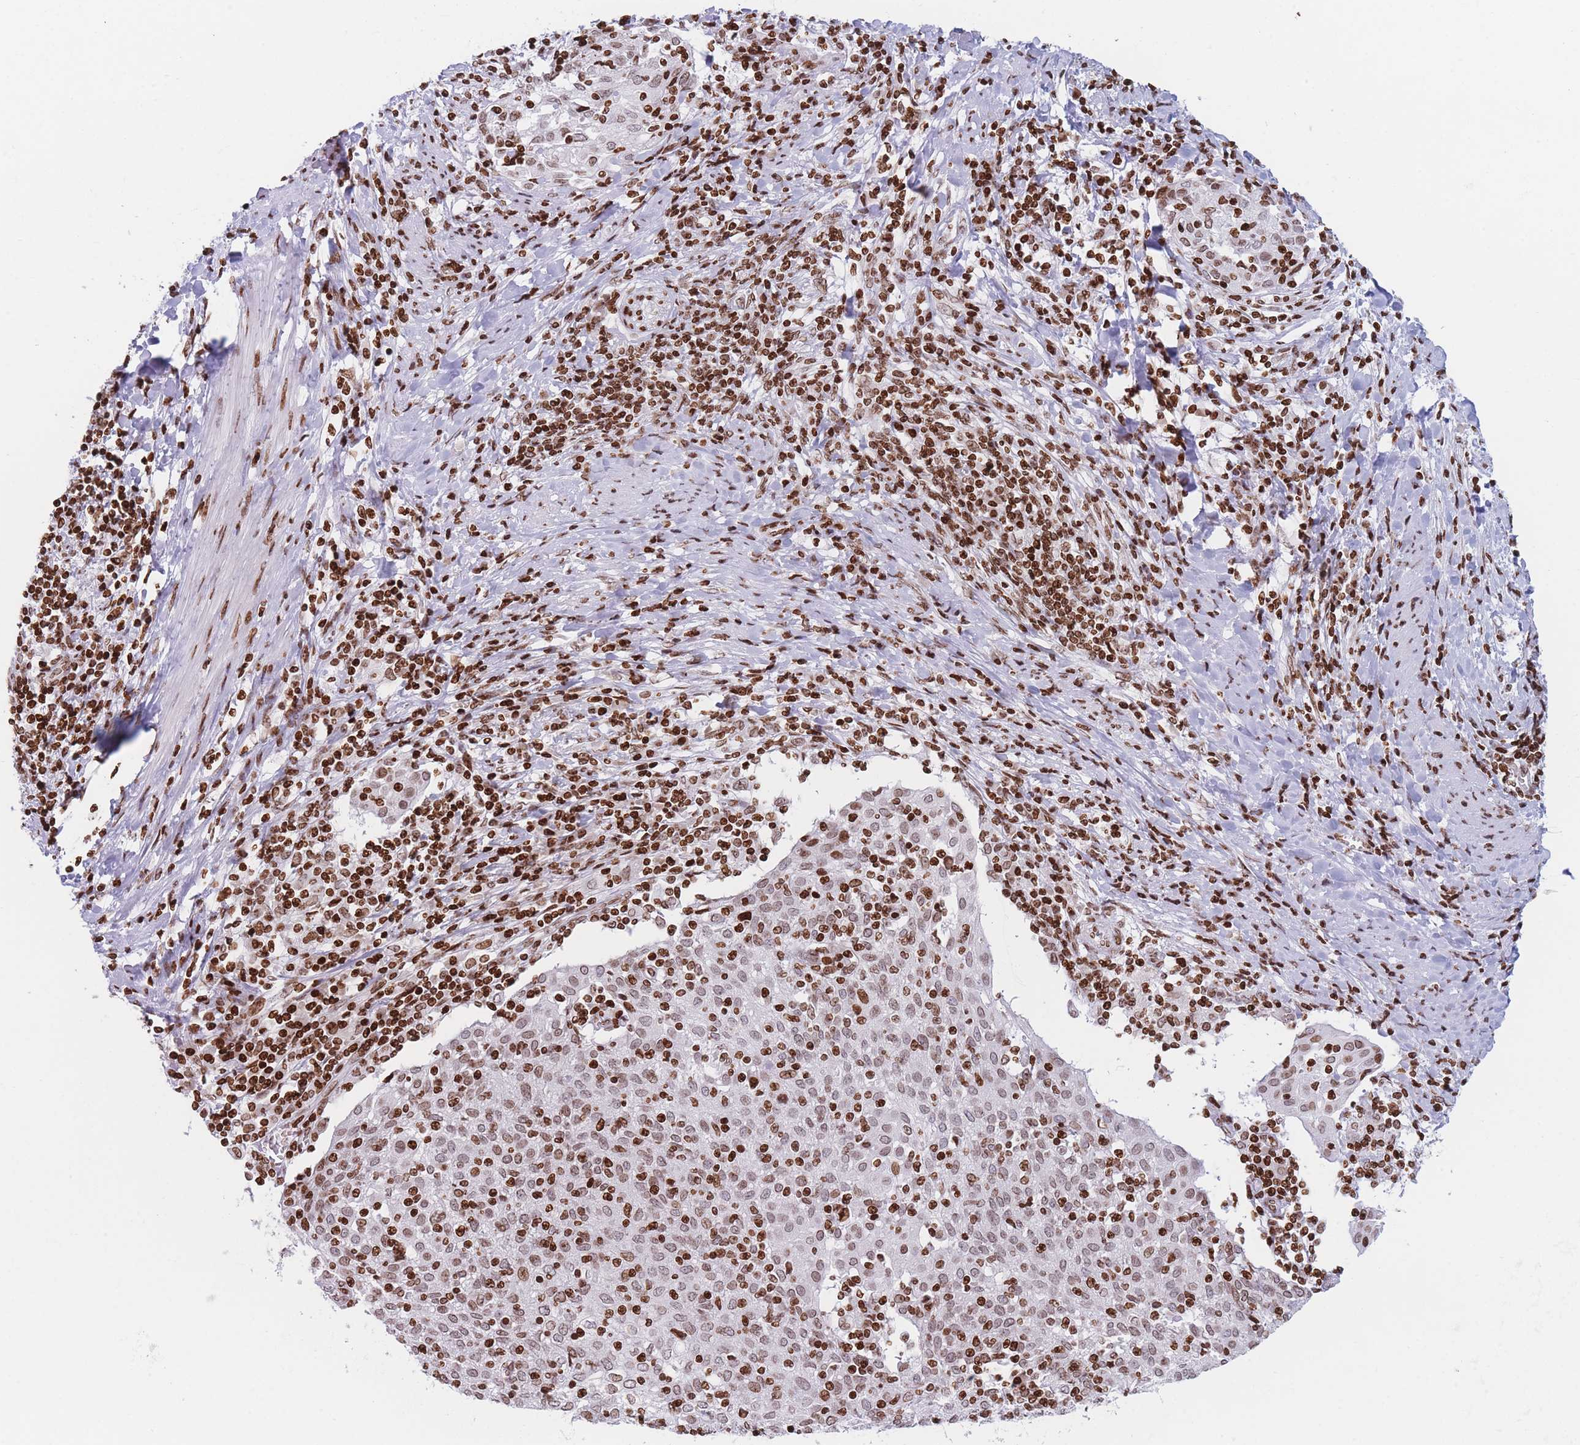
{"staining": {"intensity": "moderate", "quantity": ">75%", "location": "nuclear"}, "tissue": "cervical cancer", "cell_type": "Tumor cells", "image_type": "cancer", "snomed": [{"axis": "morphology", "description": "Squamous cell carcinoma, NOS"}, {"axis": "topography", "description": "Cervix"}], "caption": "Cervical squamous cell carcinoma stained for a protein (brown) exhibits moderate nuclear positive staining in approximately >75% of tumor cells.", "gene": "AK9", "patient": {"sex": "female", "age": 52}}